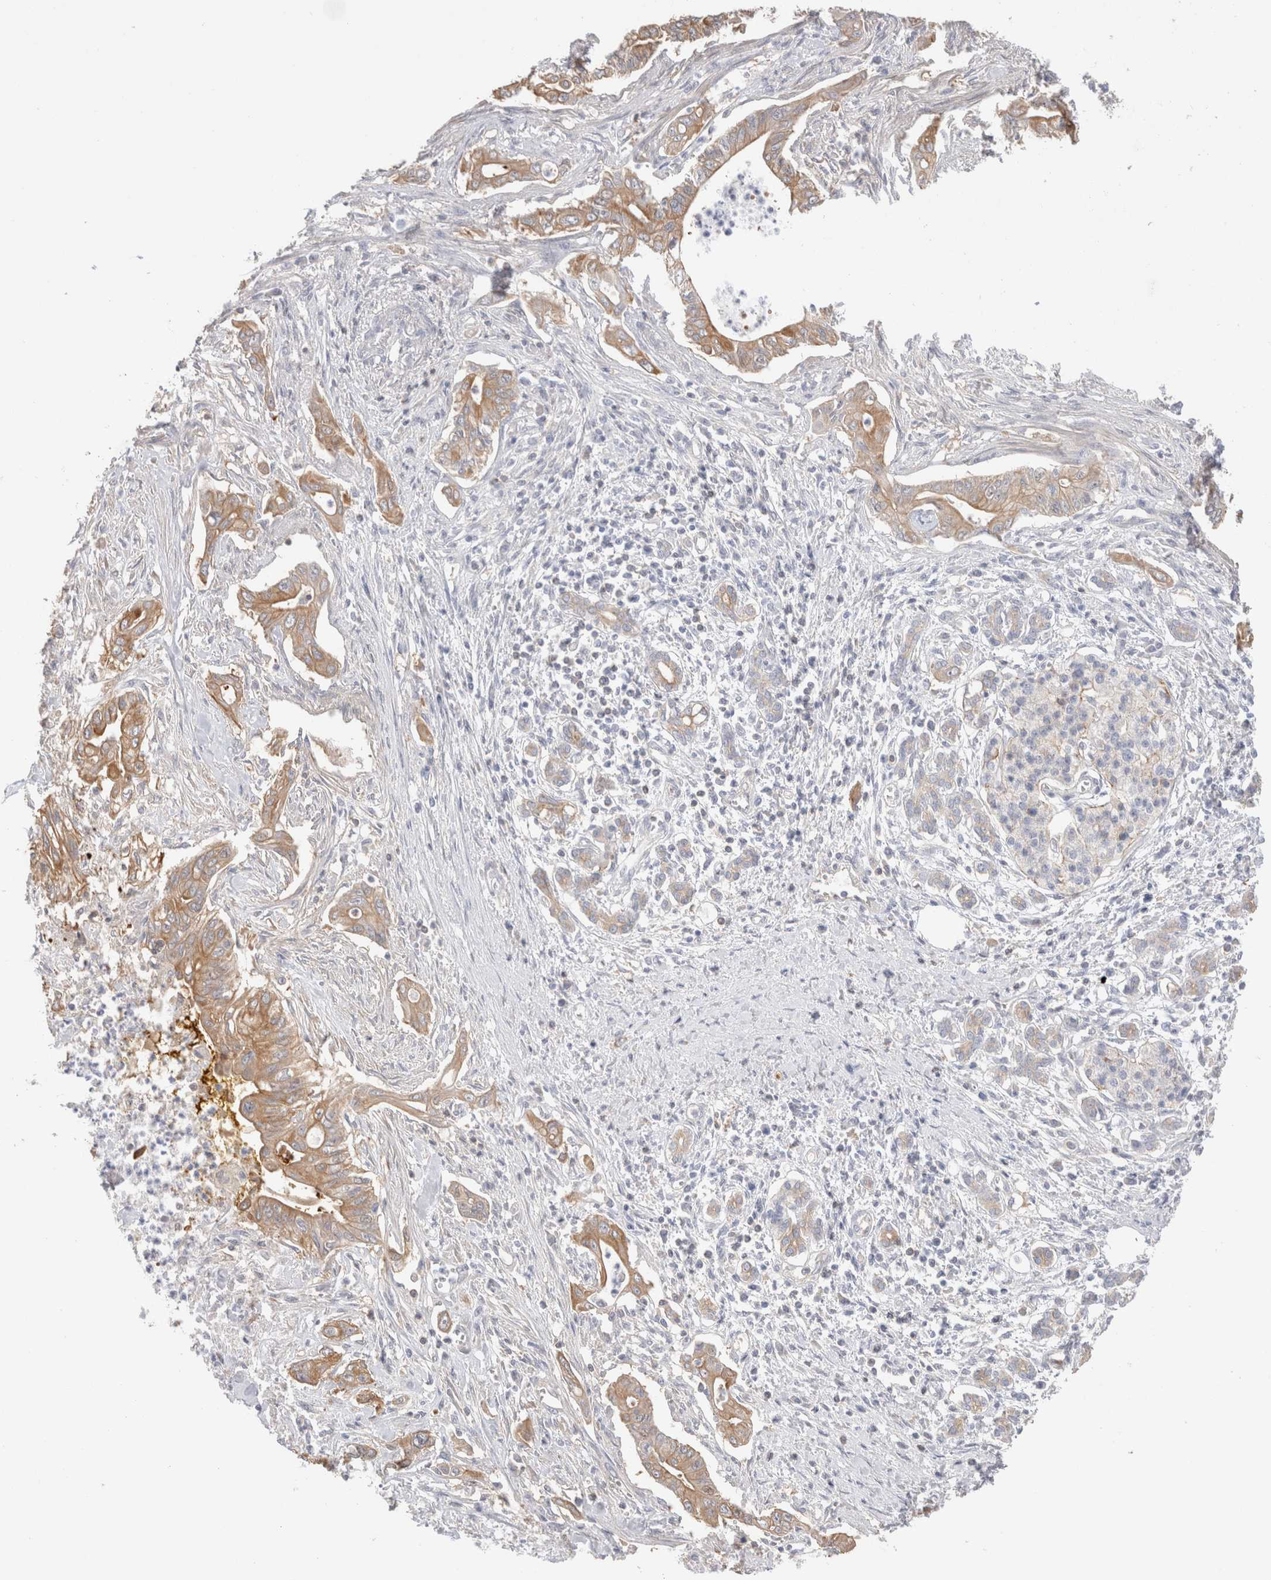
{"staining": {"intensity": "moderate", "quantity": "25%-75%", "location": "cytoplasmic/membranous"}, "tissue": "pancreatic cancer", "cell_type": "Tumor cells", "image_type": "cancer", "snomed": [{"axis": "morphology", "description": "Adenocarcinoma, NOS"}, {"axis": "topography", "description": "Pancreas"}], "caption": "The micrograph reveals a brown stain indicating the presence of a protein in the cytoplasmic/membranous of tumor cells in pancreatic cancer. (DAB (3,3'-diaminobenzidine) IHC, brown staining for protein, blue staining for nuclei).", "gene": "CAPN2", "patient": {"sex": "male", "age": 58}}